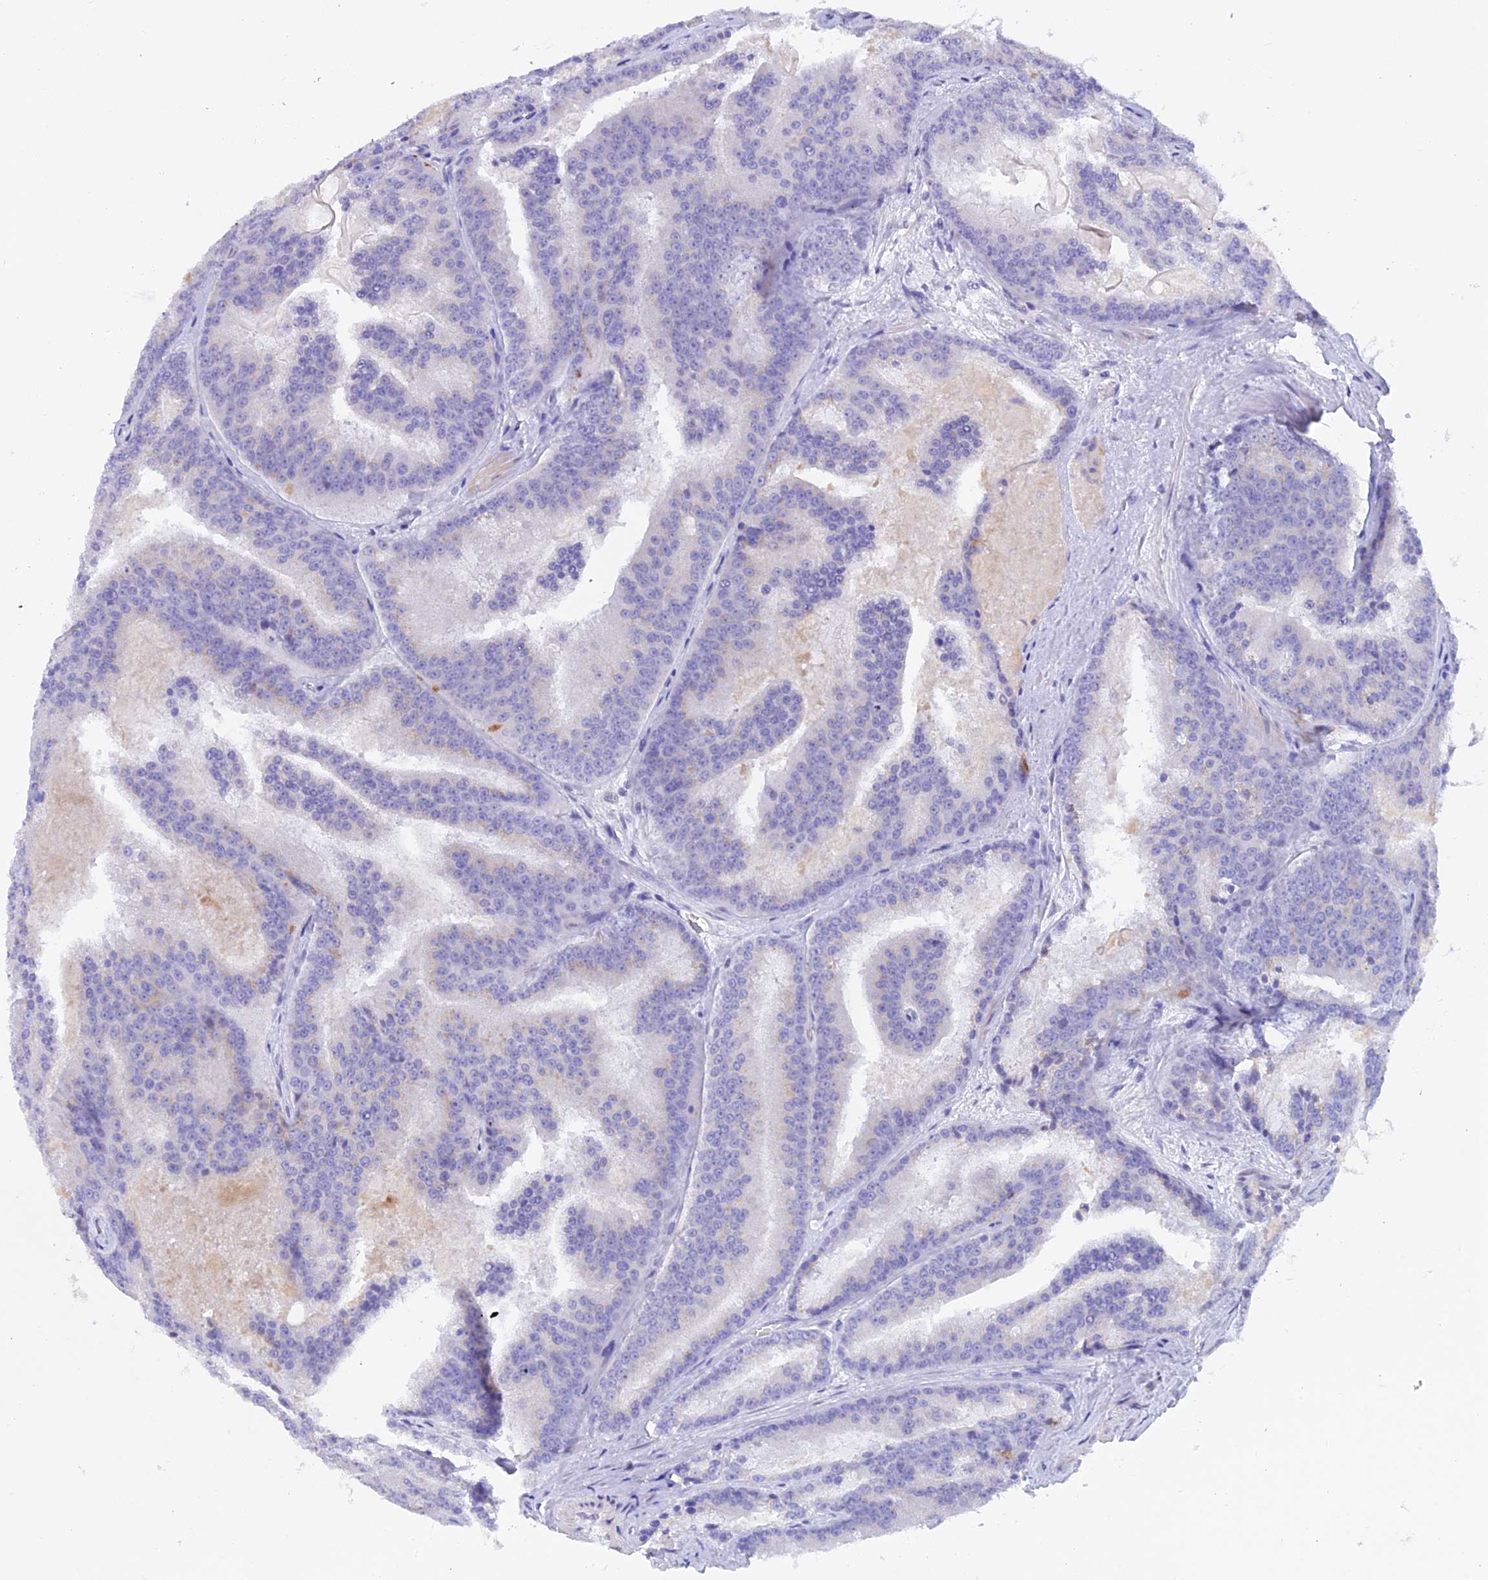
{"staining": {"intensity": "negative", "quantity": "none", "location": "none"}, "tissue": "prostate cancer", "cell_type": "Tumor cells", "image_type": "cancer", "snomed": [{"axis": "morphology", "description": "Adenocarcinoma, High grade"}, {"axis": "topography", "description": "Prostate"}], "caption": "IHC photomicrograph of prostate cancer (adenocarcinoma (high-grade)) stained for a protein (brown), which reveals no expression in tumor cells.", "gene": "C17orf67", "patient": {"sex": "male", "age": 61}}